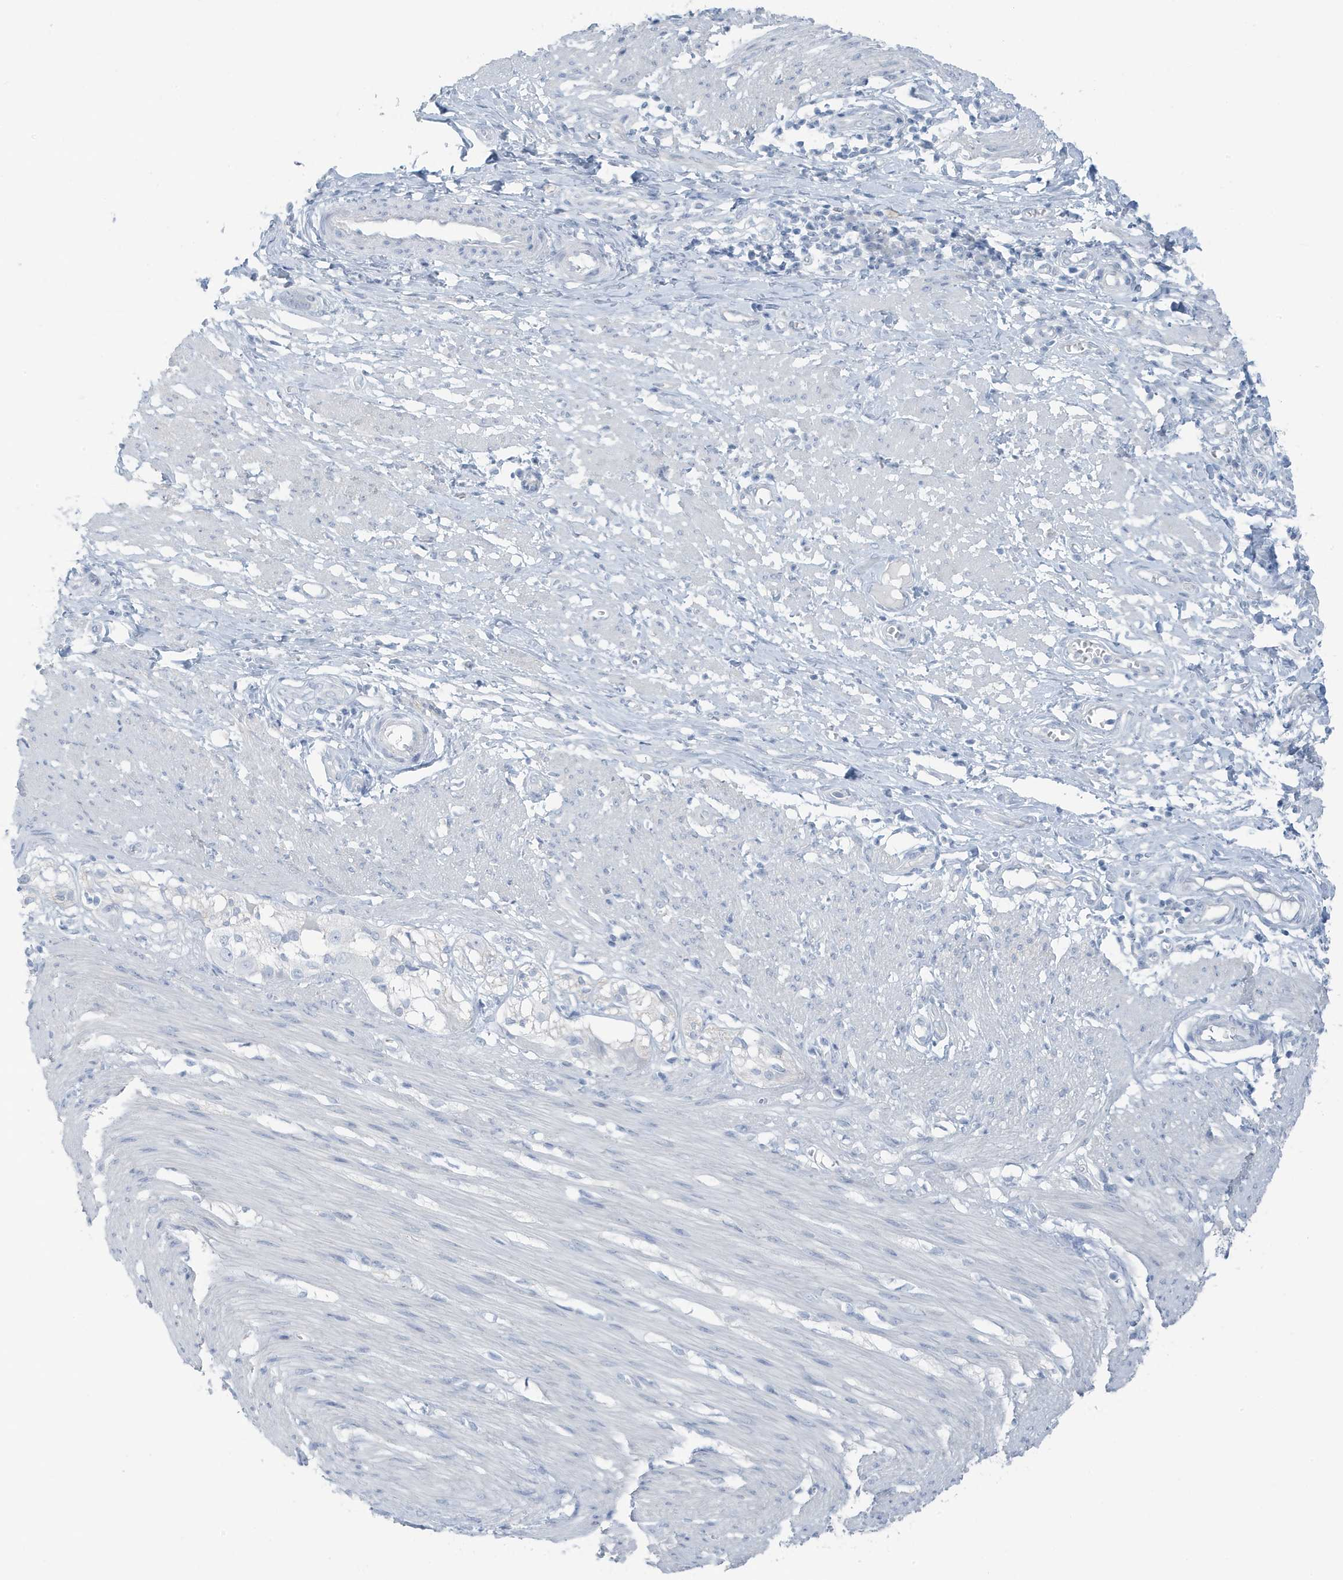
{"staining": {"intensity": "negative", "quantity": "none", "location": "none"}, "tissue": "smooth muscle", "cell_type": "Smooth muscle cells", "image_type": "normal", "snomed": [{"axis": "morphology", "description": "Normal tissue, NOS"}, {"axis": "morphology", "description": "Adenocarcinoma, NOS"}, {"axis": "topography", "description": "Colon"}, {"axis": "topography", "description": "Peripheral nerve tissue"}], "caption": "Smooth muscle cells show no significant staining in benign smooth muscle. (DAB immunohistochemistry (IHC), high magnification).", "gene": "ZFP64", "patient": {"sex": "male", "age": 14}}